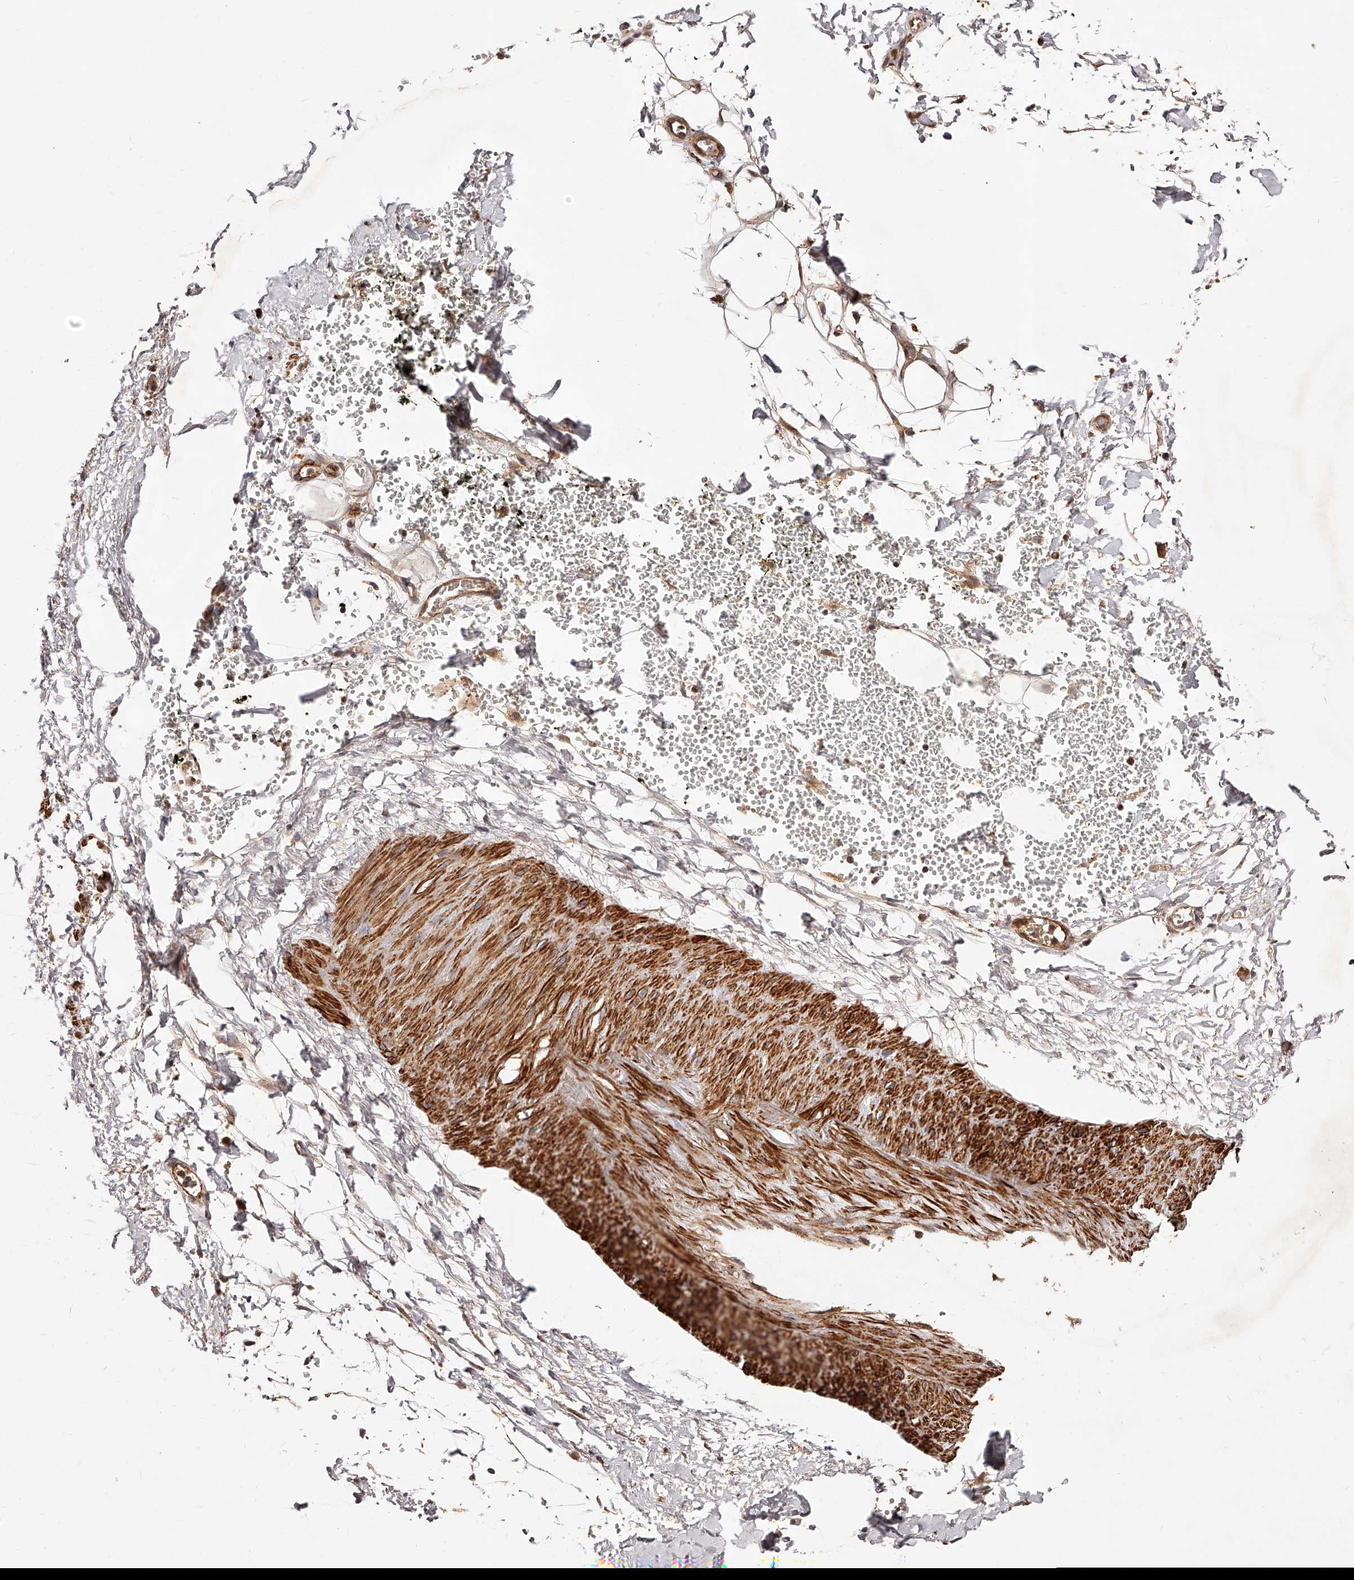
{"staining": {"intensity": "moderate", "quantity": ">75%", "location": "cytoplasmic/membranous,nuclear"}, "tissue": "adipose tissue", "cell_type": "Adipocytes", "image_type": "normal", "snomed": [{"axis": "morphology", "description": "Normal tissue, NOS"}, {"axis": "morphology", "description": "Adenocarcinoma, NOS"}, {"axis": "topography", "description": "Pancreas"}, {"axis": "topography", "description": "Peripheral nerve tissue"}], "caption": "The photomicrograph shows staining of normal adipose tissue, revealing moderate cytoplasmic/membranous,nuclear protein staining (brown color) within adipocytes.", "gene": "CUL7", "patient": {"sex": "male", "age": 59}}